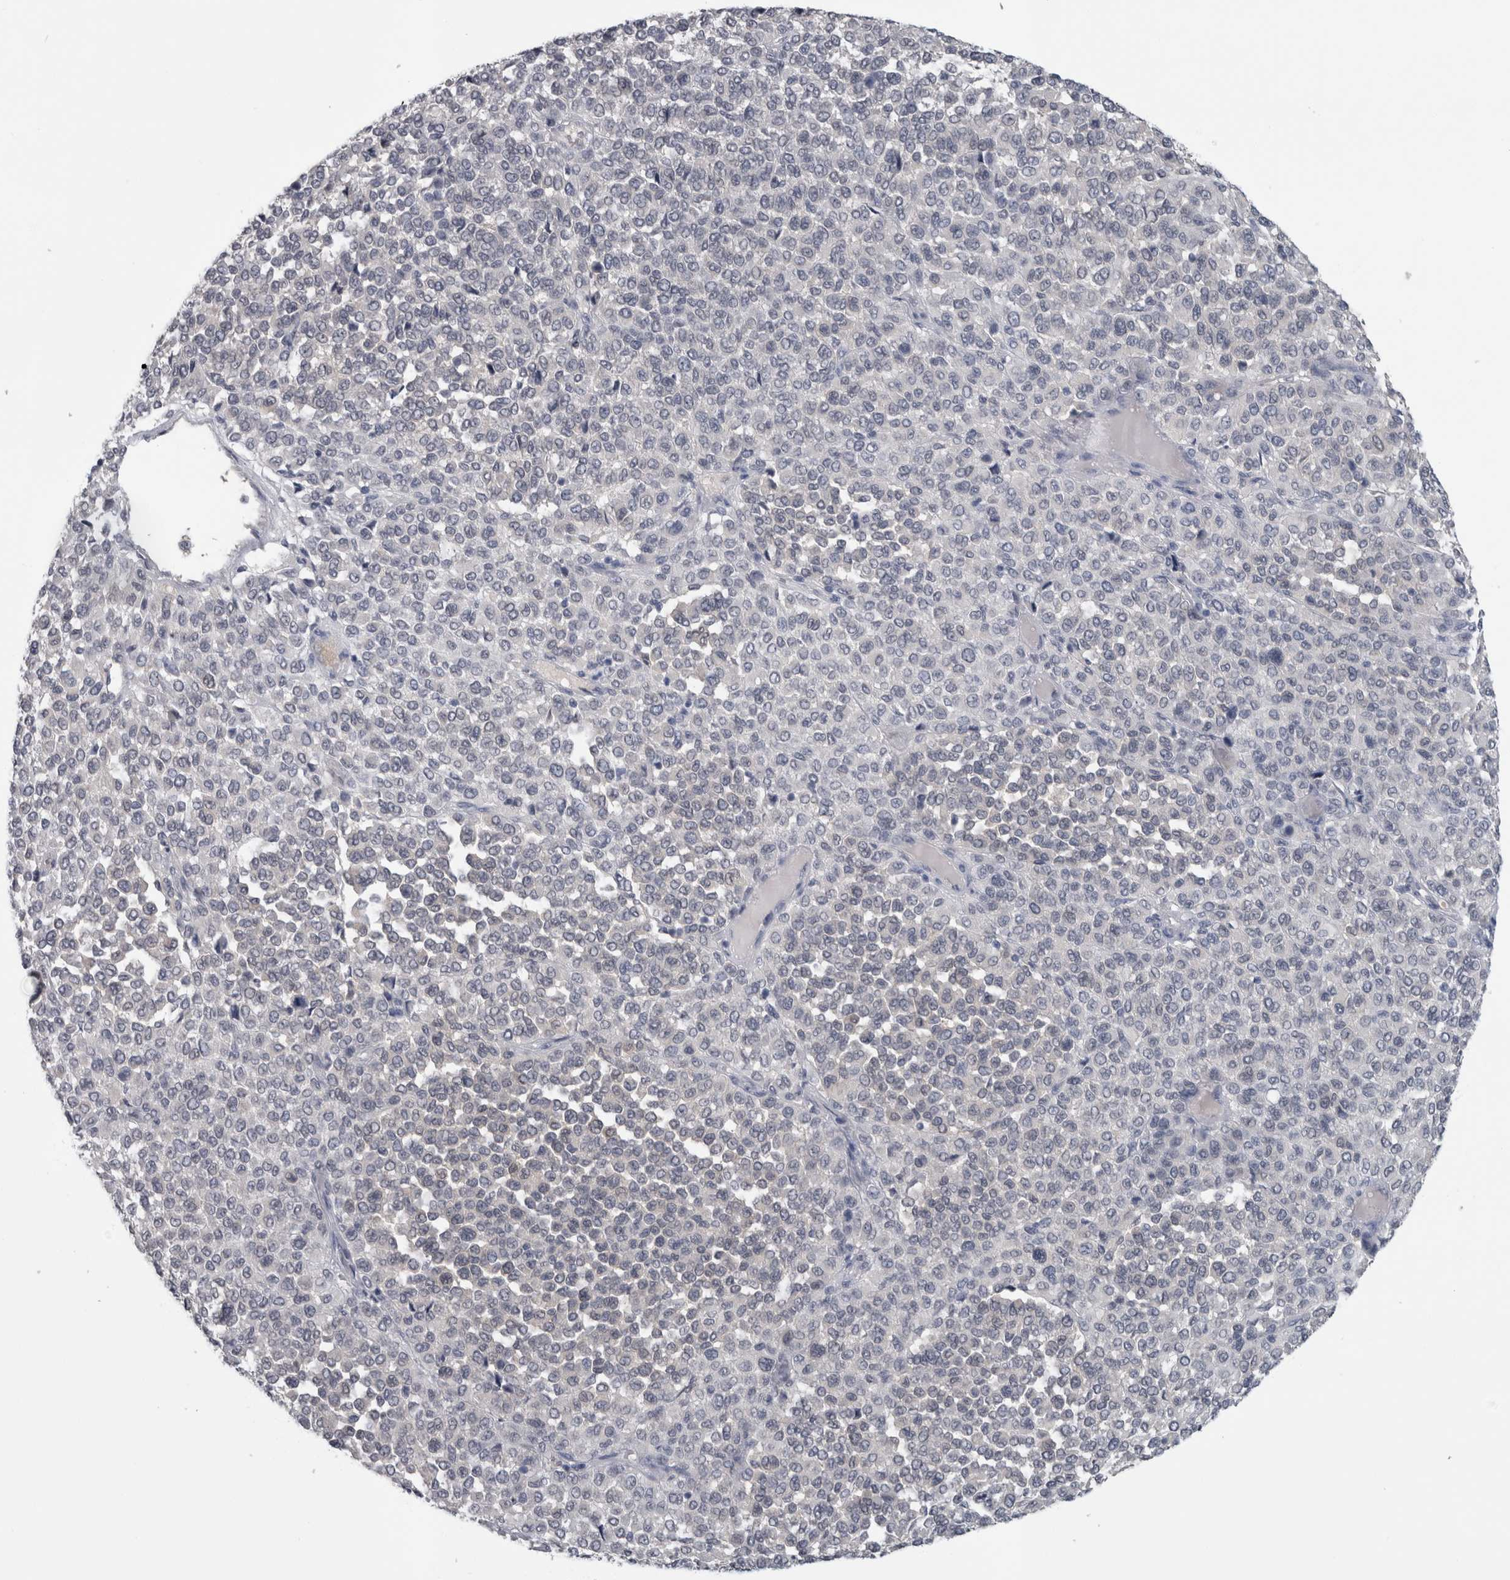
{"staining": {"intensity": "negative", "quantity": "none", "location": "none"}, "tissue": "melanoma", "cell_type": "Tumor cells", "image_type": "cancer", "snomed": [{"axis": "morphology", "description": "Malignant melanoma, Metastatic site"}, {"axis": "topography", "description": "Pancreas"}], "caption": "A histopathology image of human melanoma is negative for staining in tumor cells.", "gene": "NAPRT", "patient": {"sex": "female", "age": 30}}